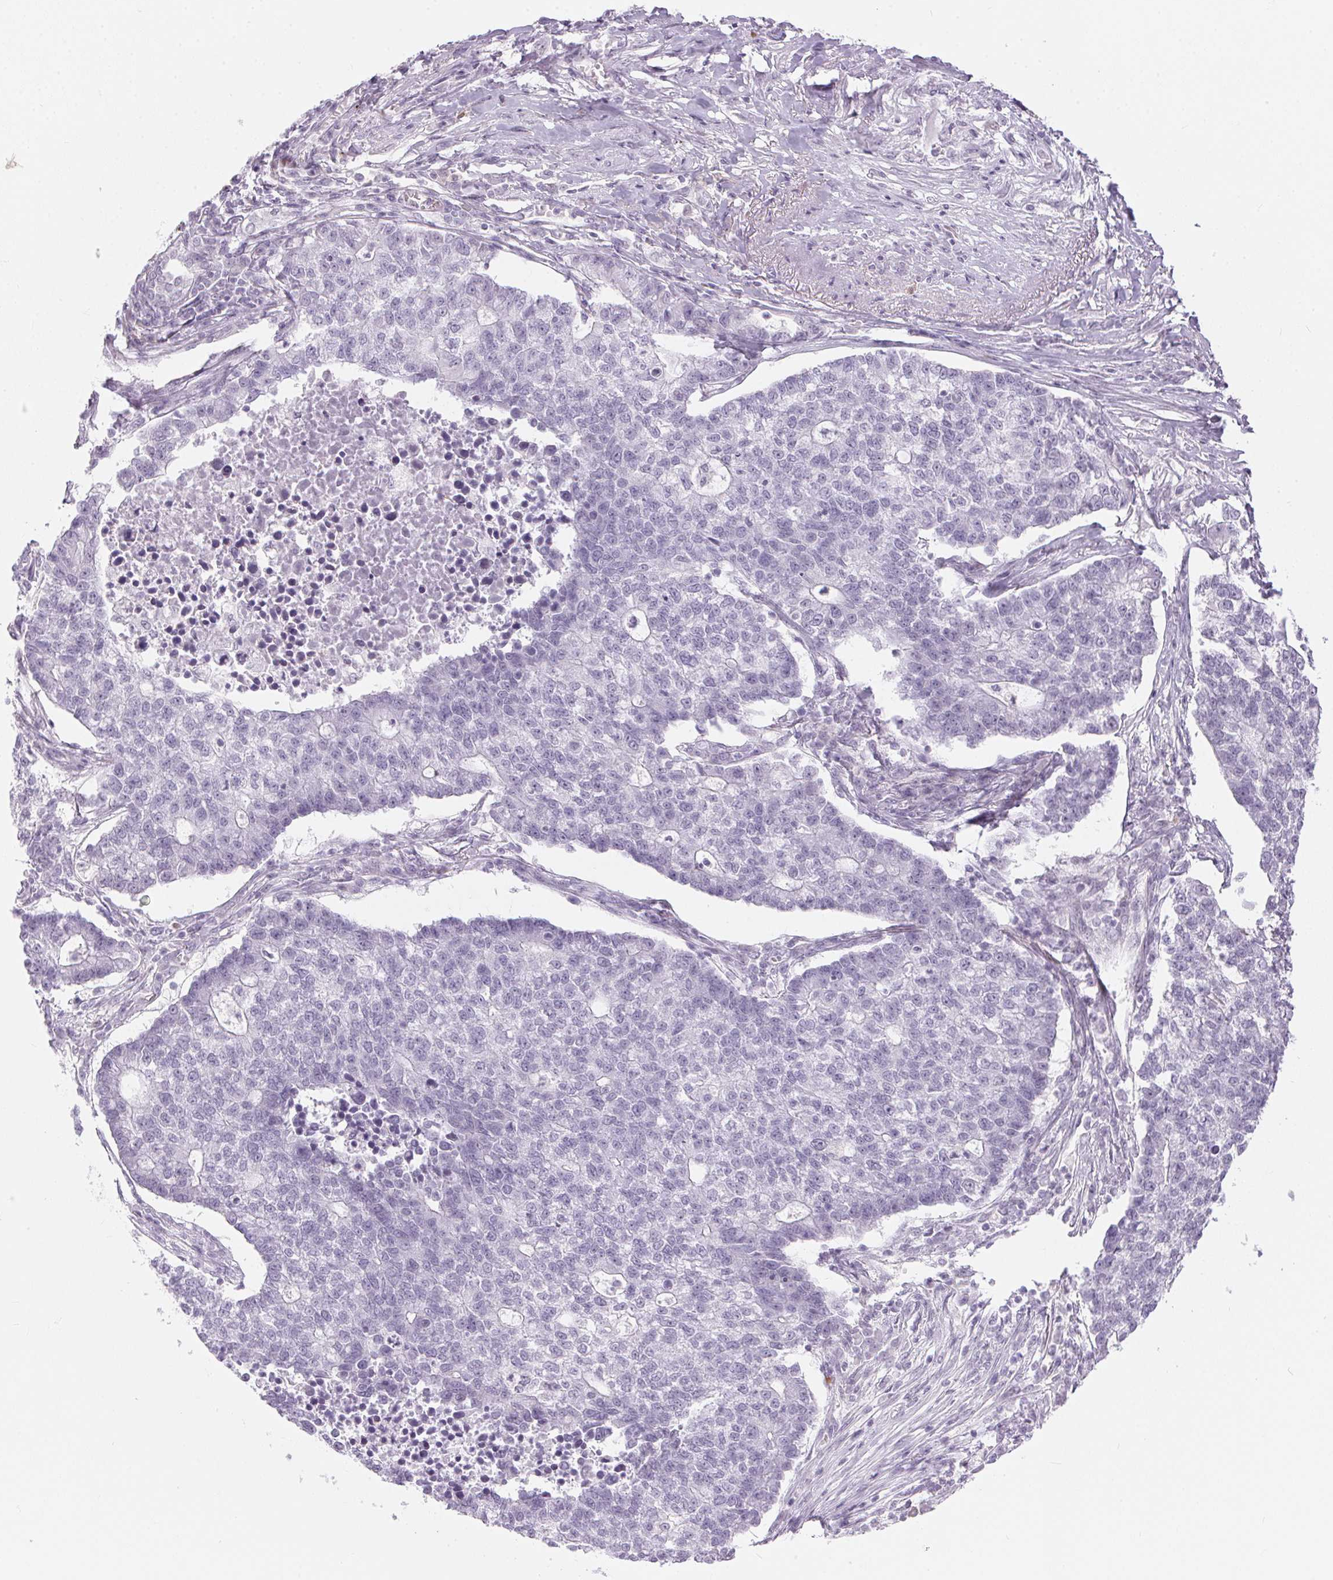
{"staining": {"intensity": "negative", "quantity": "none", "location": "none"}, "tissue": "lung cancer", "cell_type": "Tumor cells", "image_type": "cancer", "snomed": [{"axis": "morphology", "description": "Adenocarcinoma, NOS"}, {"axis": "topography", "description": "Lung"}], "caption": "Immunohistochemistry image of lung cancer stained for a protein (brown), which displays no positivity in tumor cells. (Brightfield microscopy of DAB (3,3'-diaminobenzidine) immunohistochemistry at high magnification).", "gene": "CADPS", "patient": {"sex": "male", "age": 57}}